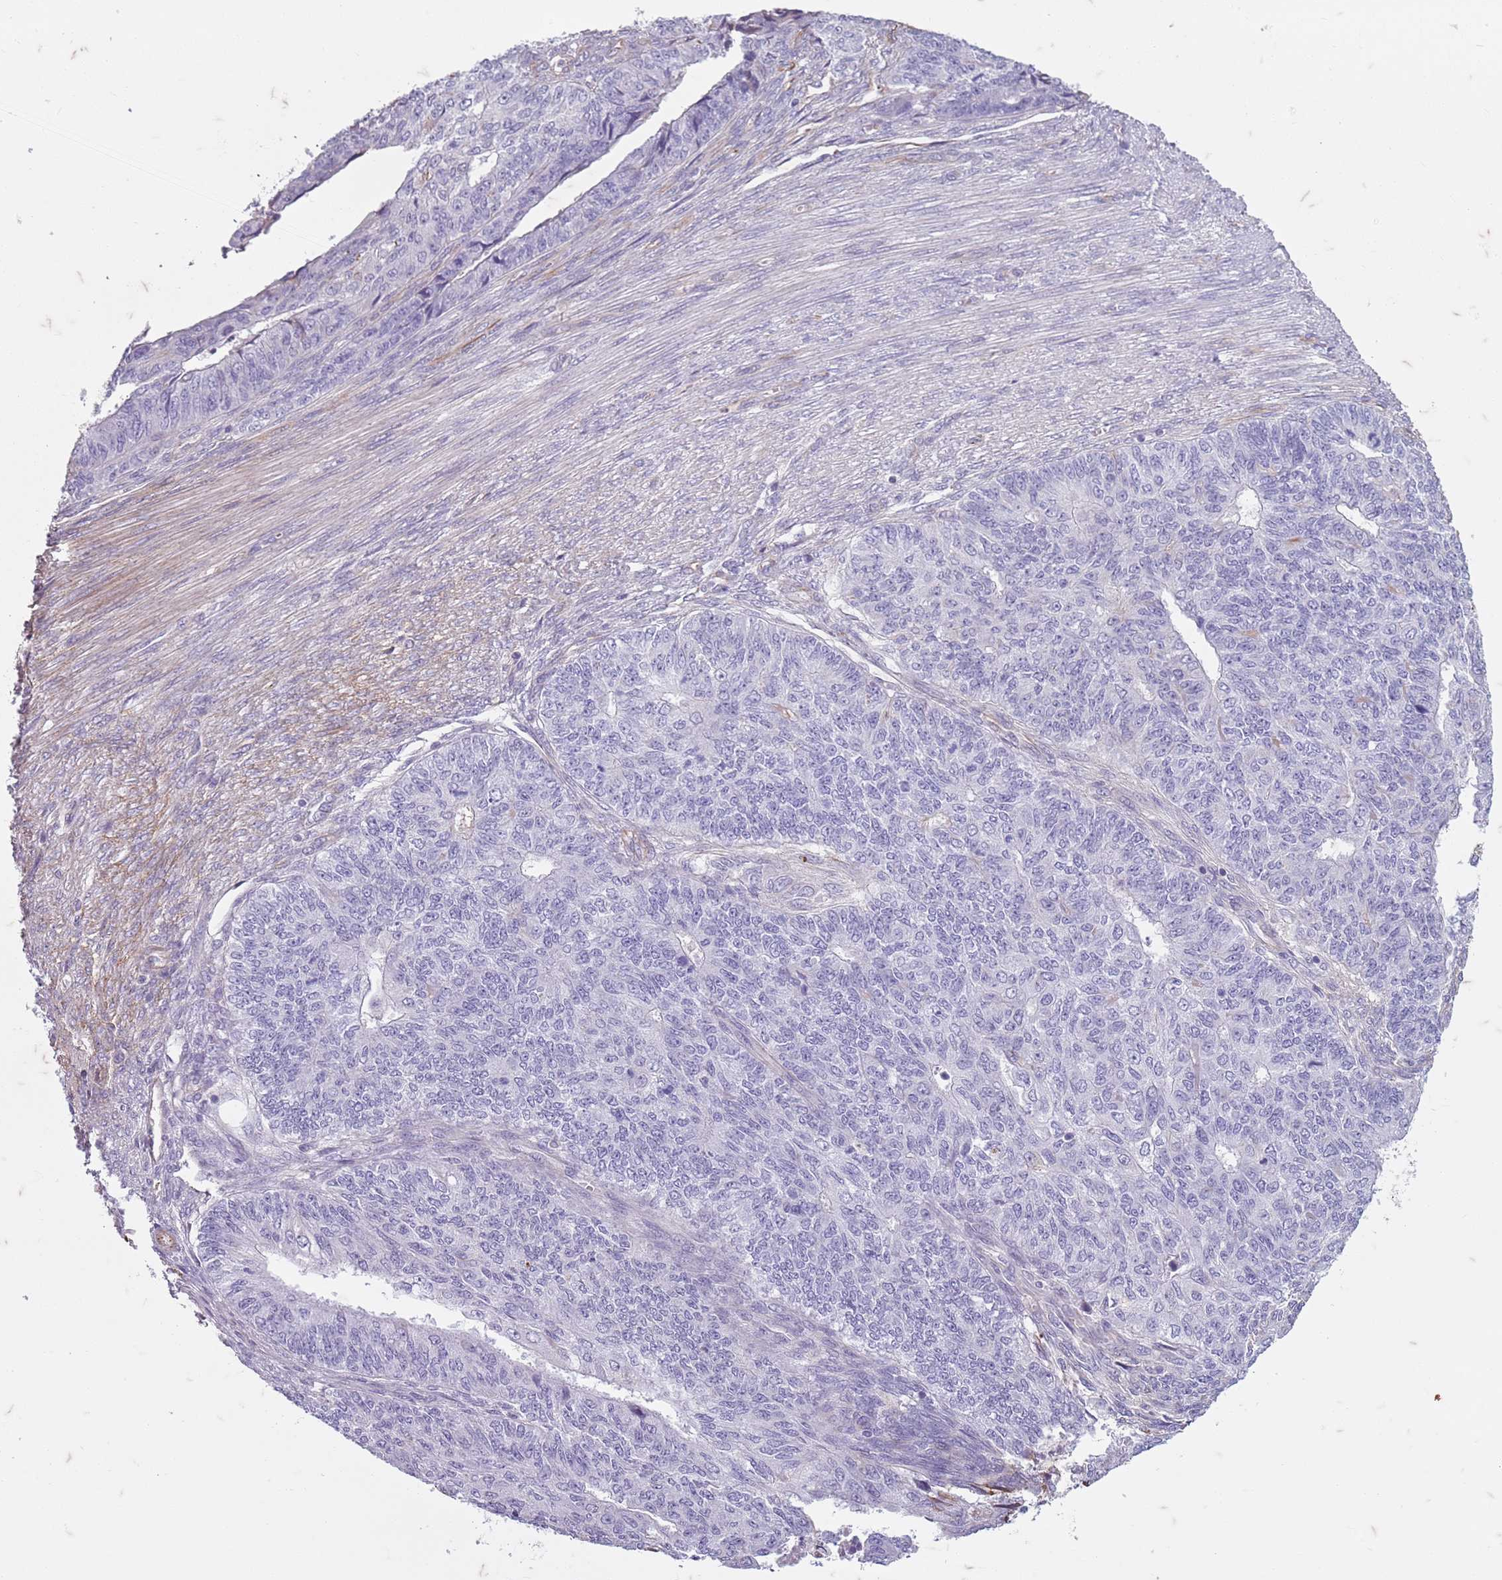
{"staining": {"intensity": "negative", "quantity": "none", "location": "none"}, "tissue": "endometrial cancer", "cell_type": "Tumor cells", "image_type": "cancer", "snomed": [{"axis": "morphology", "description": "Adenocarcinoma, NOS"}, {"axis": "topography", "description": "Endometrium"}], "caption": "Endometrial adenocarcinoma stained for a protein using immunohistochemistry displays no expression tumor cells.", "gene": "TAS2R38", "patient": {"sex": "female", "age": 32}}